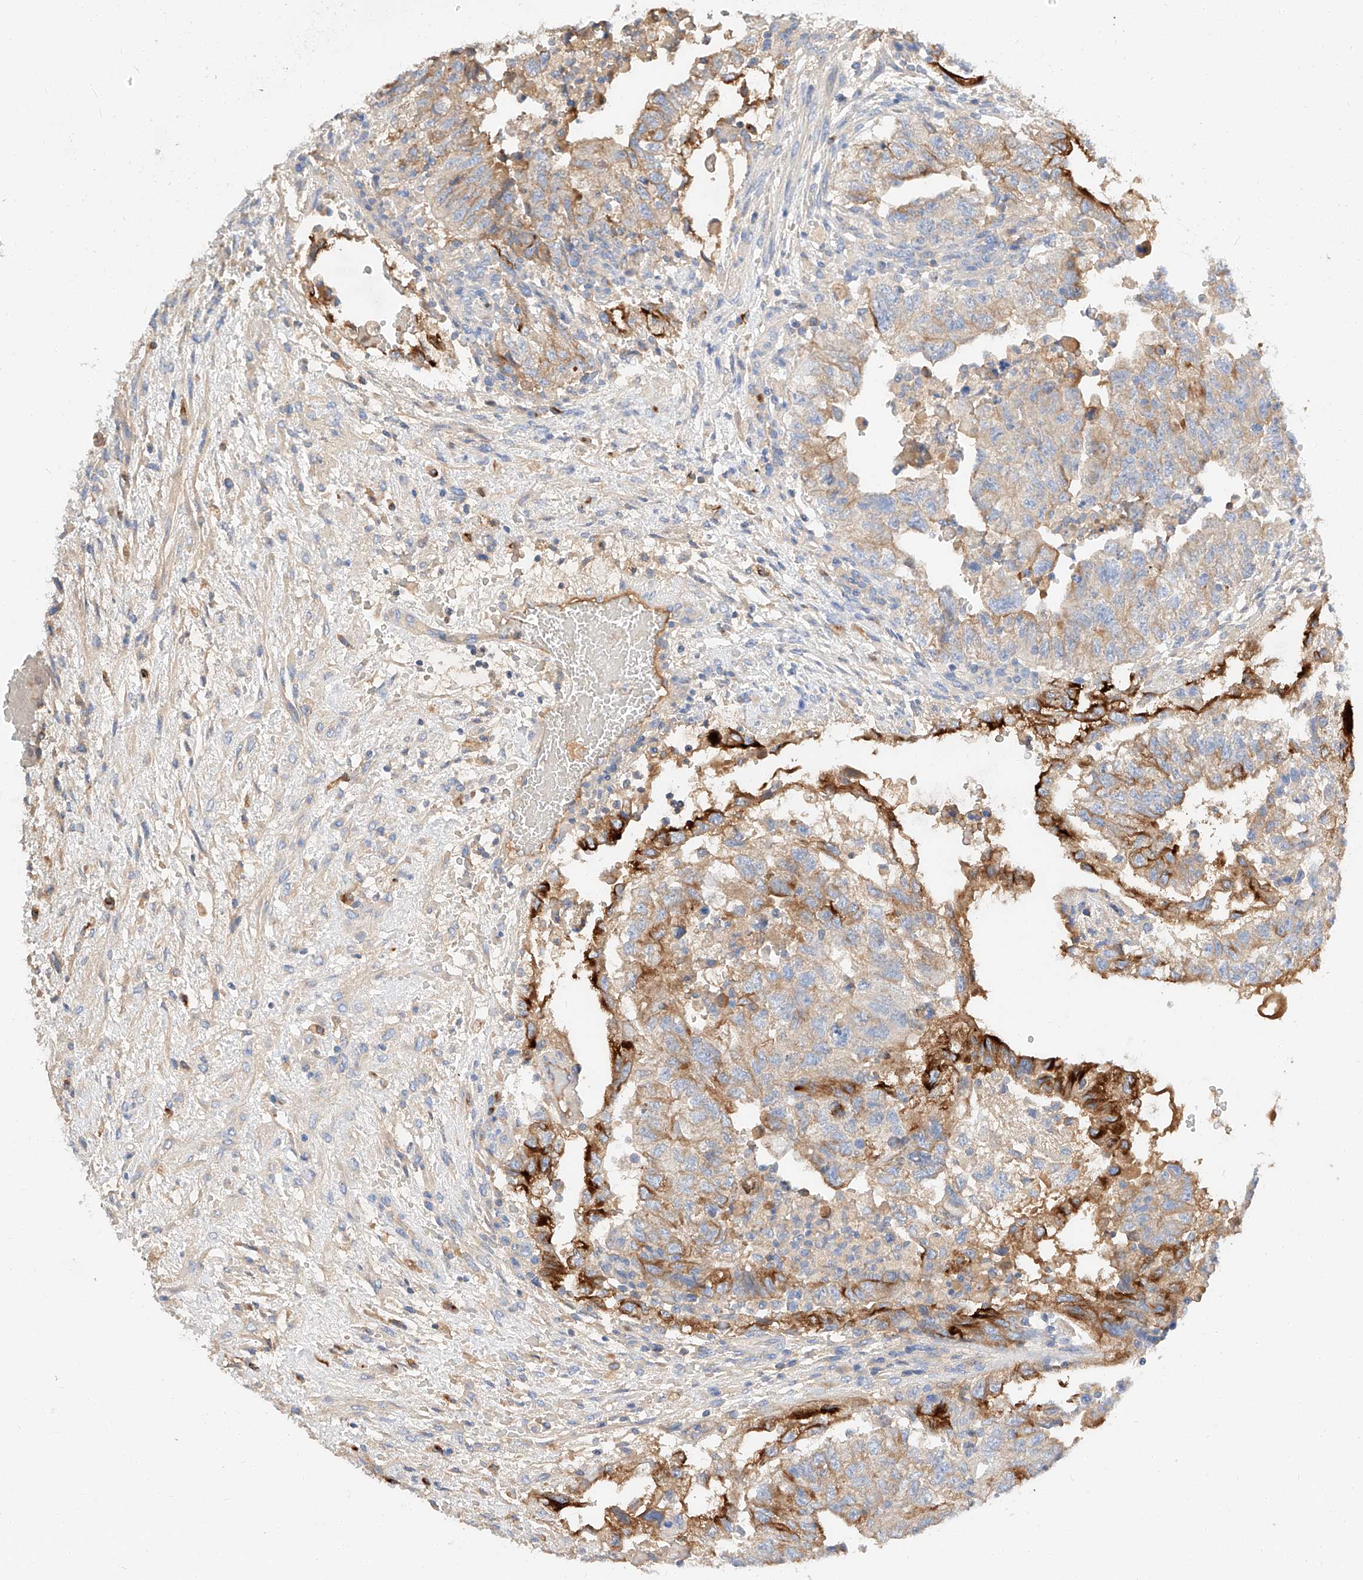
{"staining": {"intensity": "weak", "quantity": ">75%", "location": "cytoplasmic/membranous"}, "tissue": "testis cancer", "cell_type": "Tumor cells", "image_type": "cancer", "snomed": [{"axis": "morphology", "description": "Carcinoma, Embryonal, NOS"}, {"axis": "topography", "description": "Testis"}], "caption": "Human testis cancer stained for a protein (brown) shows weak cytoplasmic/membranous positive positivity in about >75% of tumor cells.", "gene": "MAP7", "patient": {"sex": "male", "age": 36}}